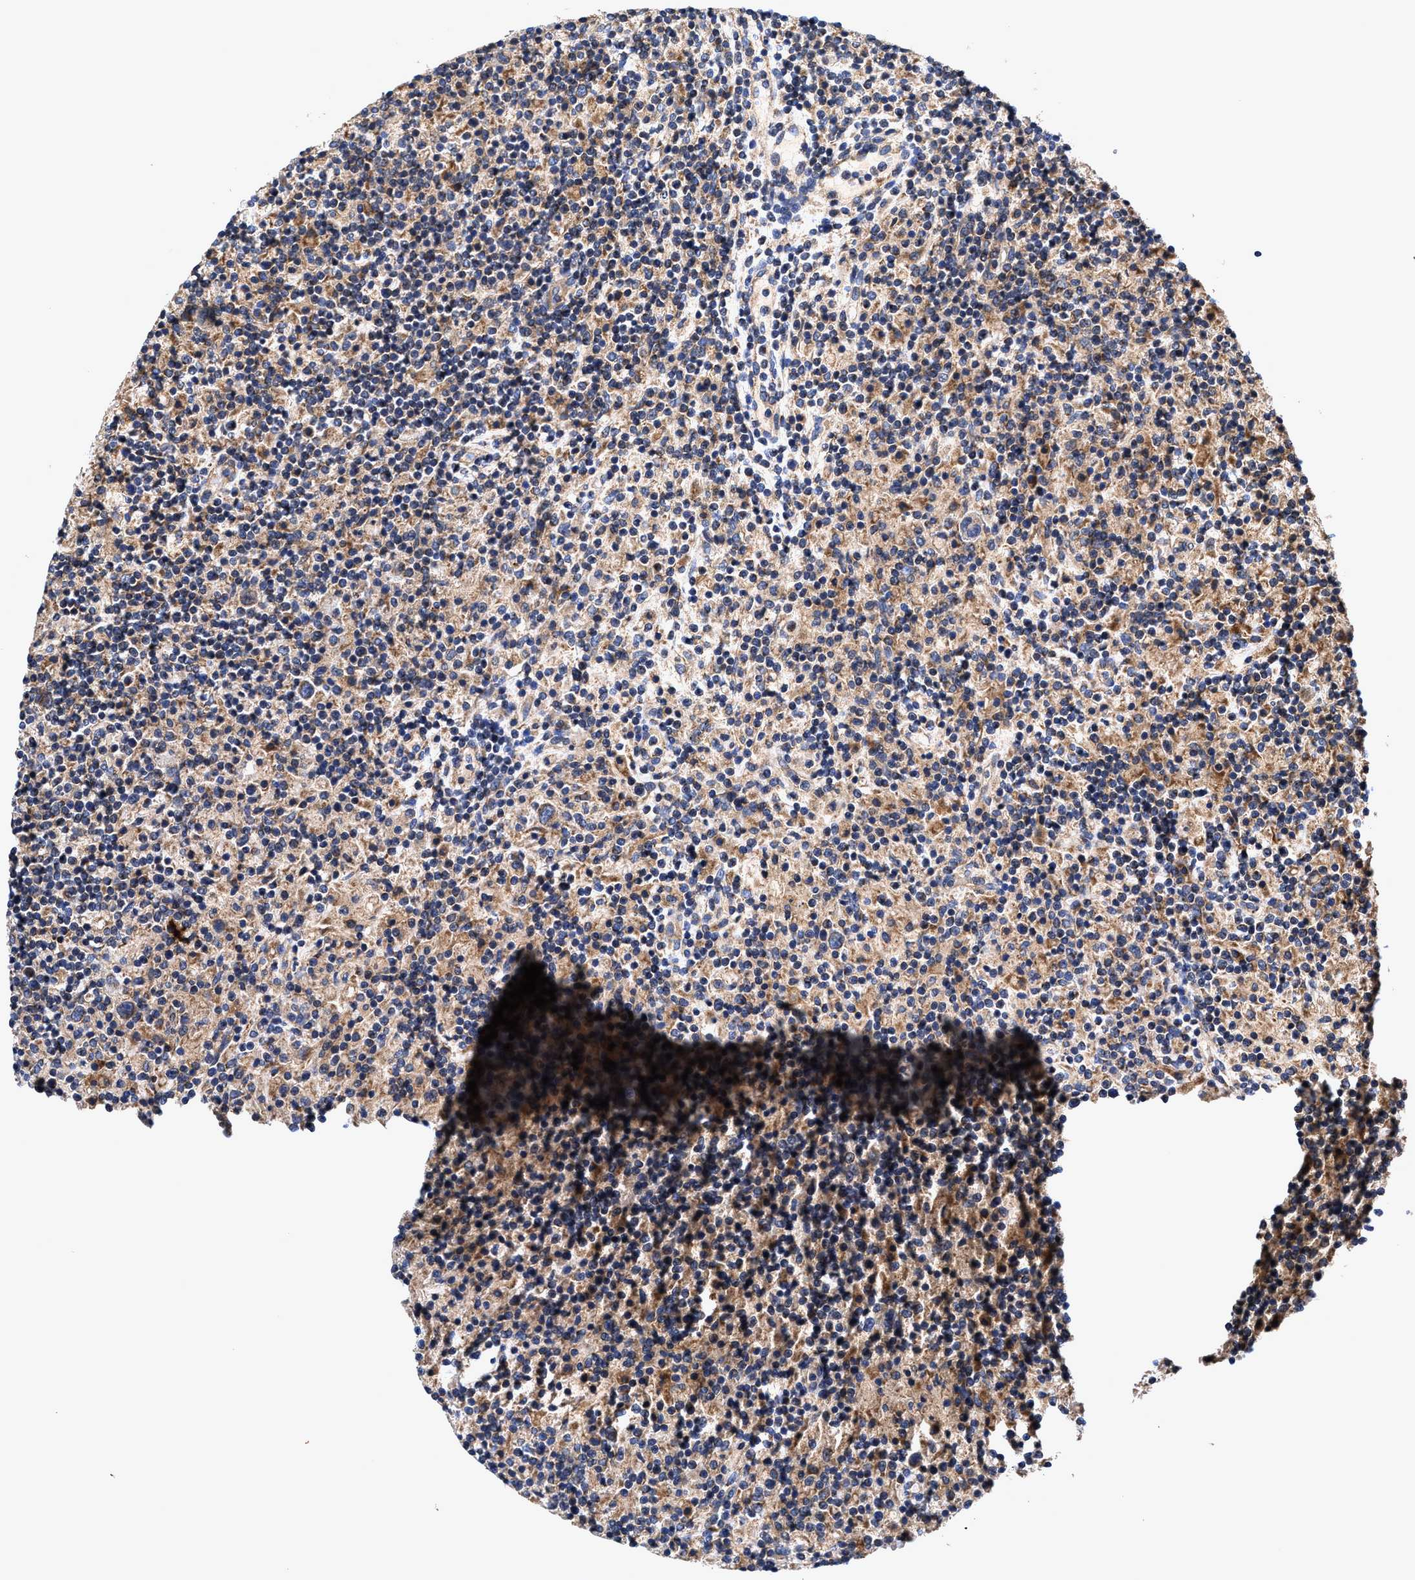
{"staining": {"intensity": "moderate", "quantity": ">75%", "location": "cytoplasmic/membranous"}, "tissue": "lymphoma", "cell_type": "Tumor cells", "image_type": "cancer", "snomed": [{"axis": "morphology", "description": "Hodgkin's disease, NOS"}, {"axis": "topography", "description": "Lymph node"}], "caption": "The micrograph reveals a brown stain indicating the presence of a protein in the cytoplasmic/membranous of tumor cells in Hodgkin's disease.", "gene": "EFNA4", "patient": {"sex": "male", "age": 70}}